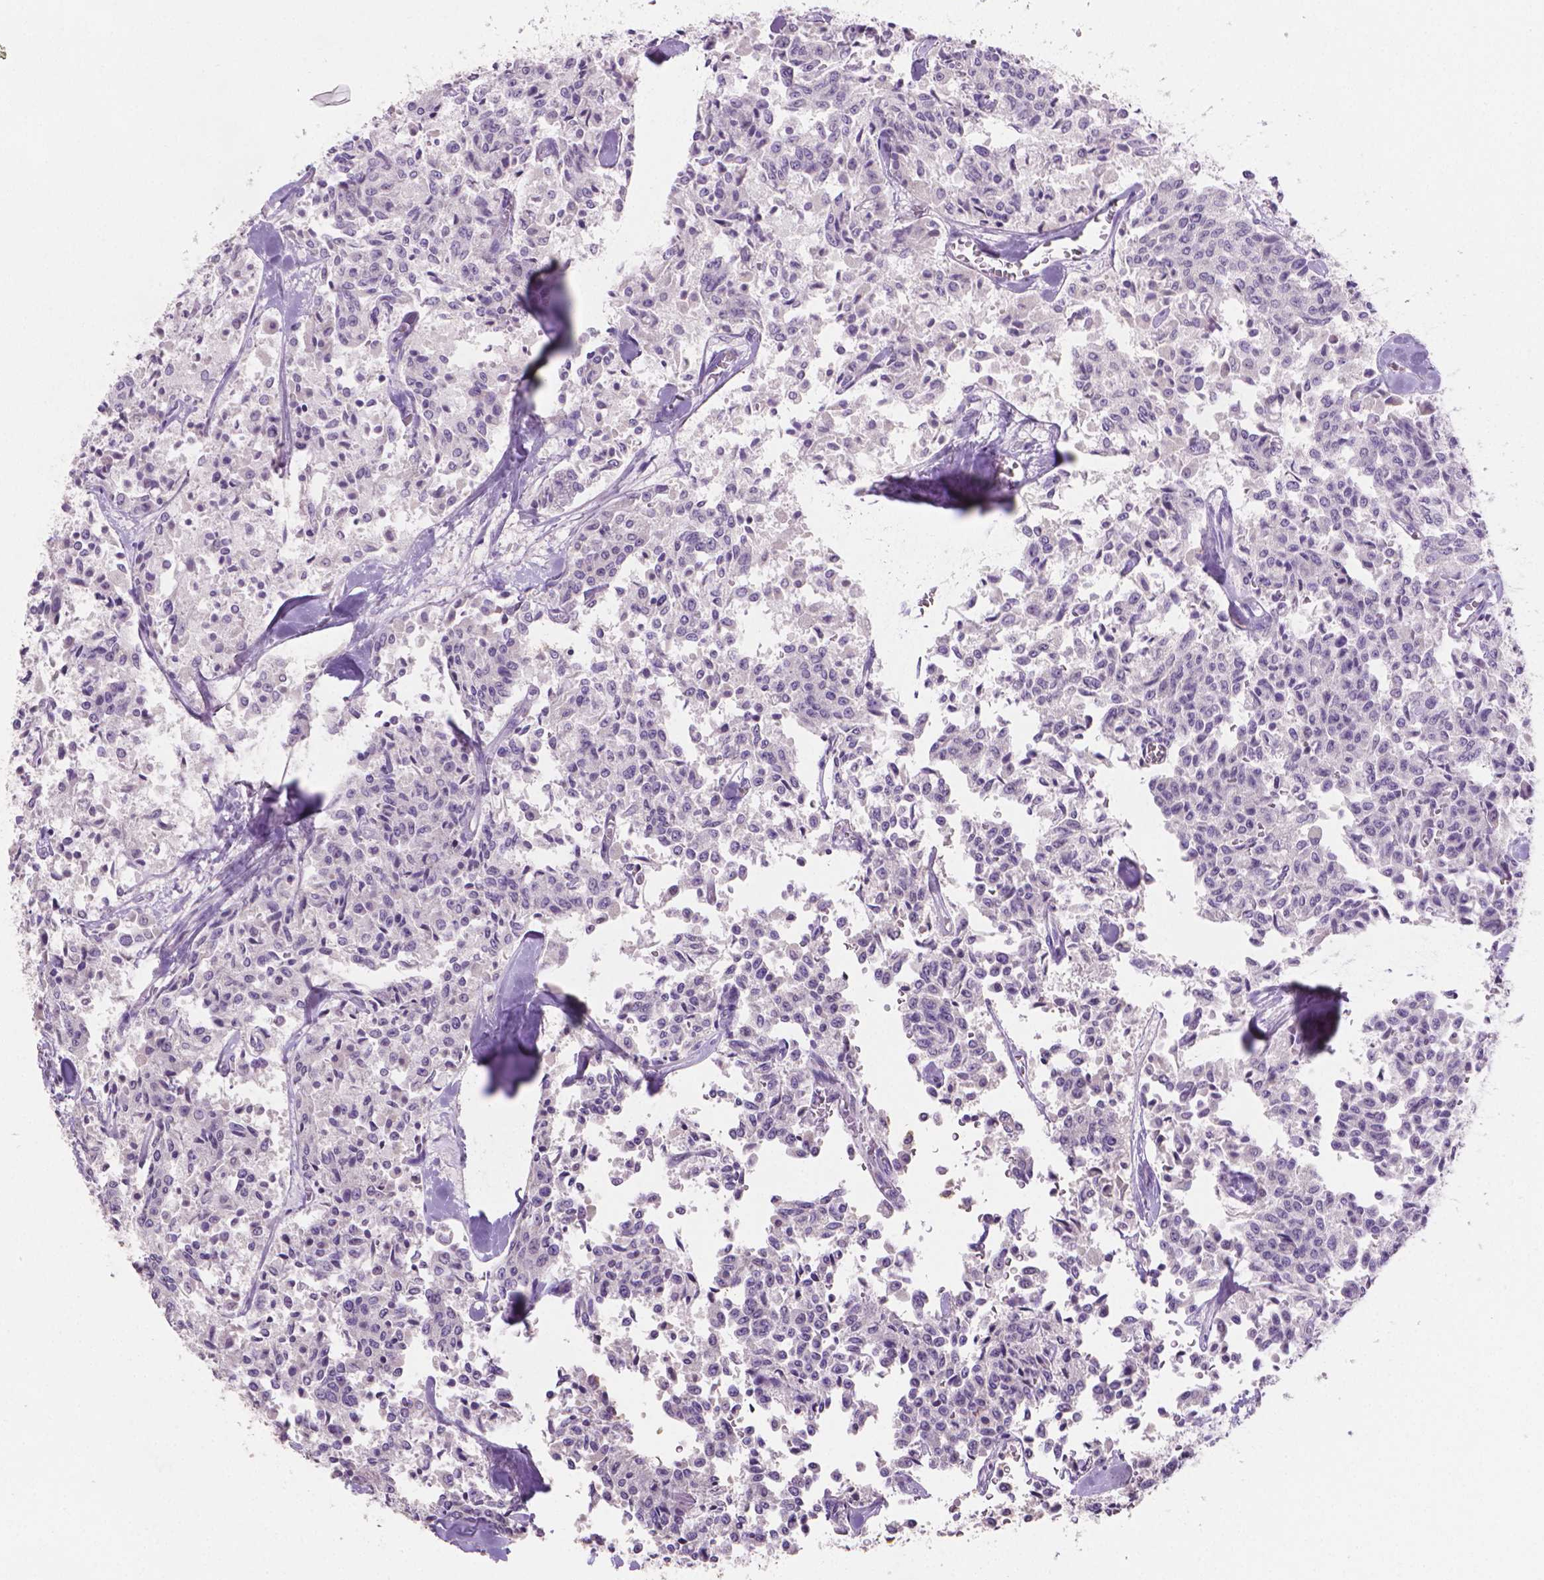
{"staining": {"intensity": "negative", "quantity": "none", "location": "none"}, "tissue": "carcinoid", "cell_type": "Tumor cells", "image_type": "cancer", "snomed": [{"axis": "morphology", "description": "Carcinoid, malignant, NOS"}, {"axis": "topography", "description": "Lung"}], "caption": "IHC image of carcinoid stained for a protein (brown), which exhibits no positivity in tumor cells. The staining is performed using DAB (3,3'-diaminobenzidine) brown chromogen with nuclei counter-stained in using hematoxylin.", "gene": "TNNI2", "patient": {"sex": "male", "age": 71}}